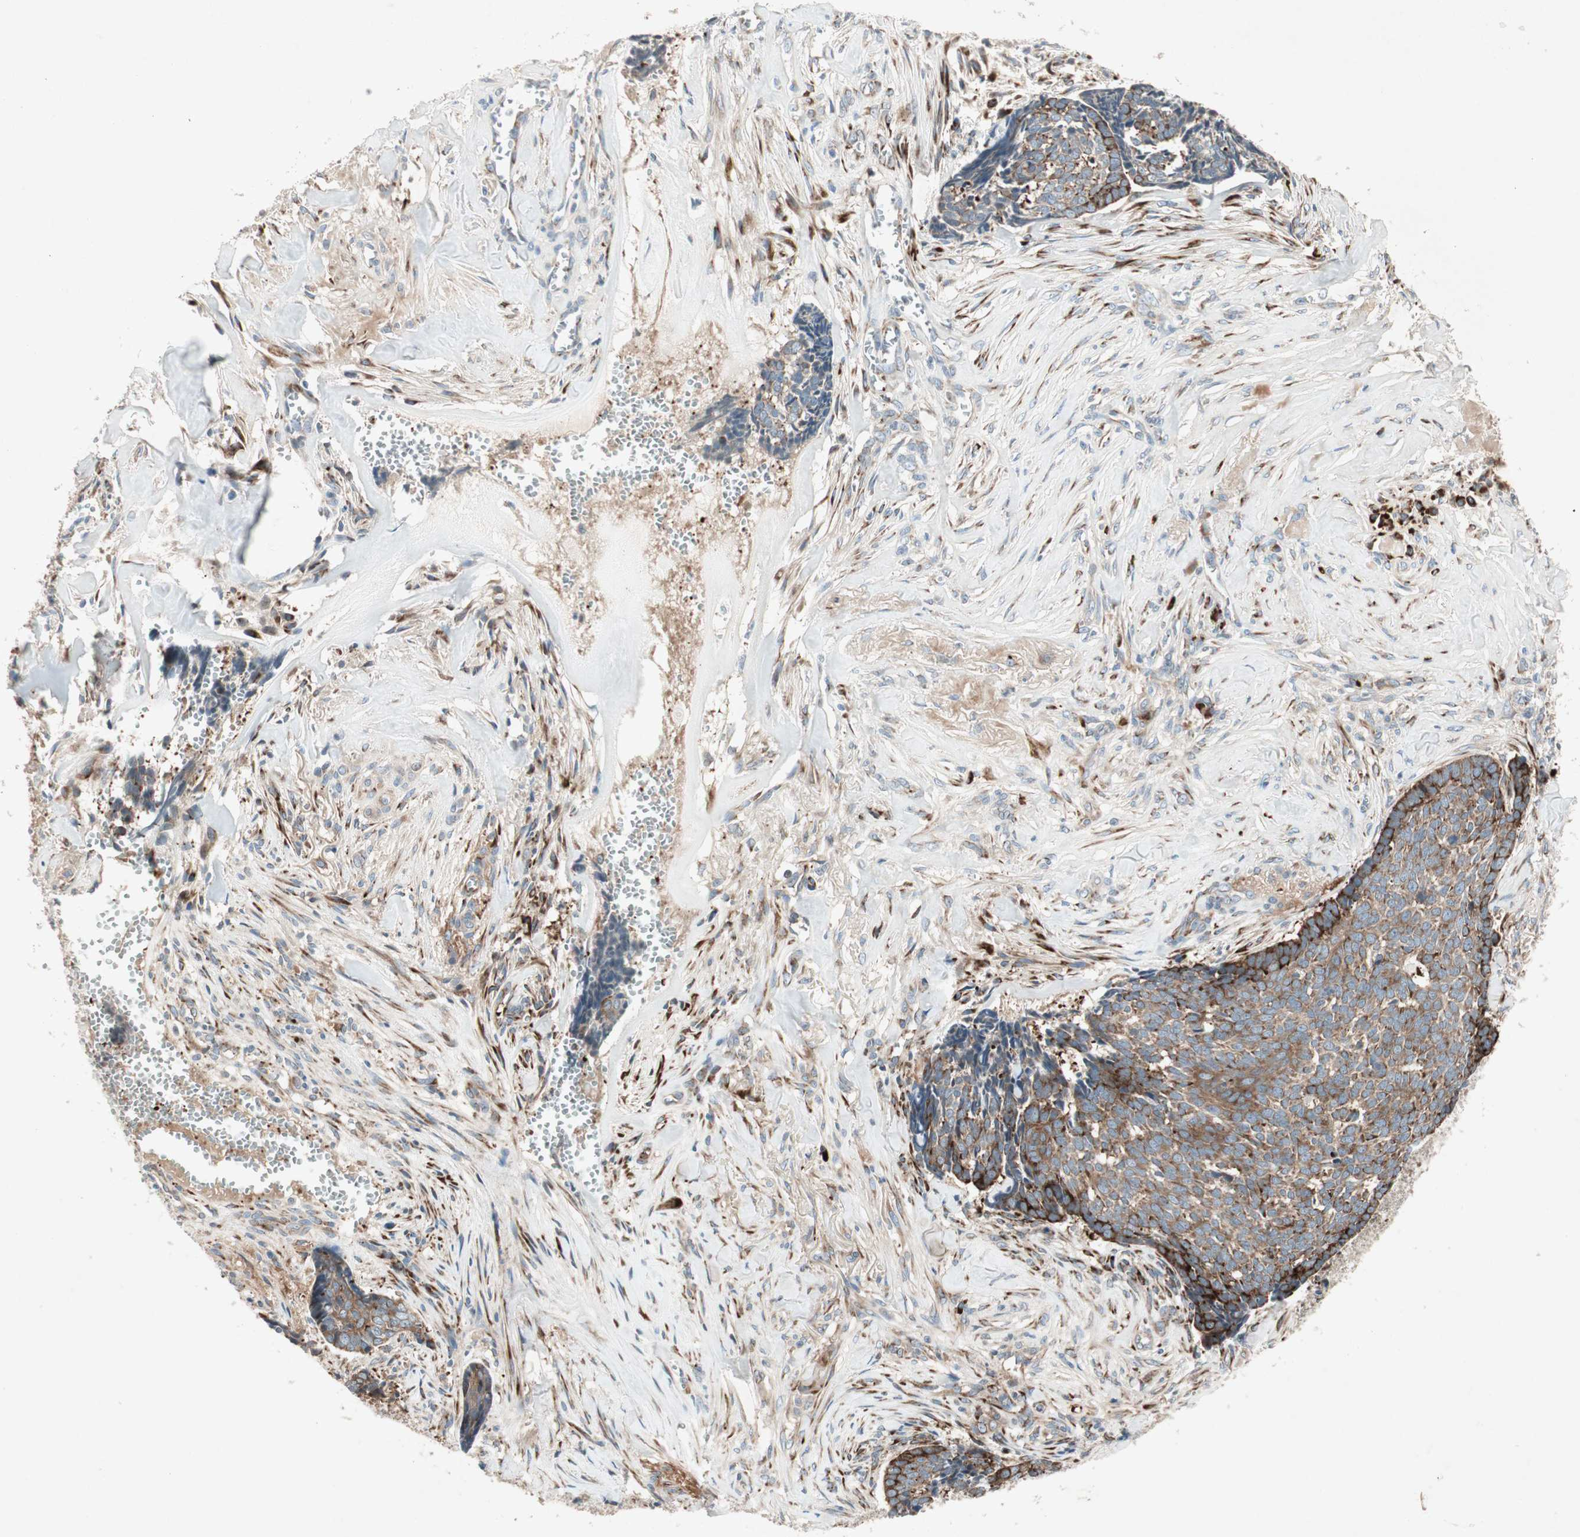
{"staining": {"intensity": "strong", "quantity": ">75%", "location": "cytoplasmic/membranous"}, "tissue": "skin cancer", "cell_type": "Tumor cells", "image_type": "cancer", "snomed": [{"axis": "morphology", "description": "Basal cell carcinoma"}, {"axis": "topography", "description": "Skin"}], "caption": "An immunohistochemistry photomicrograph of neoplastic tissue is shown. Protein staining in brown labels strong cytoplasmic/membranous positivity in skin cancer (basal cell carcinoma) within tumor cells. Nuclei are stained in blue.", "gene": "APOO", "patient": {"sex": "male", "age": 84}}